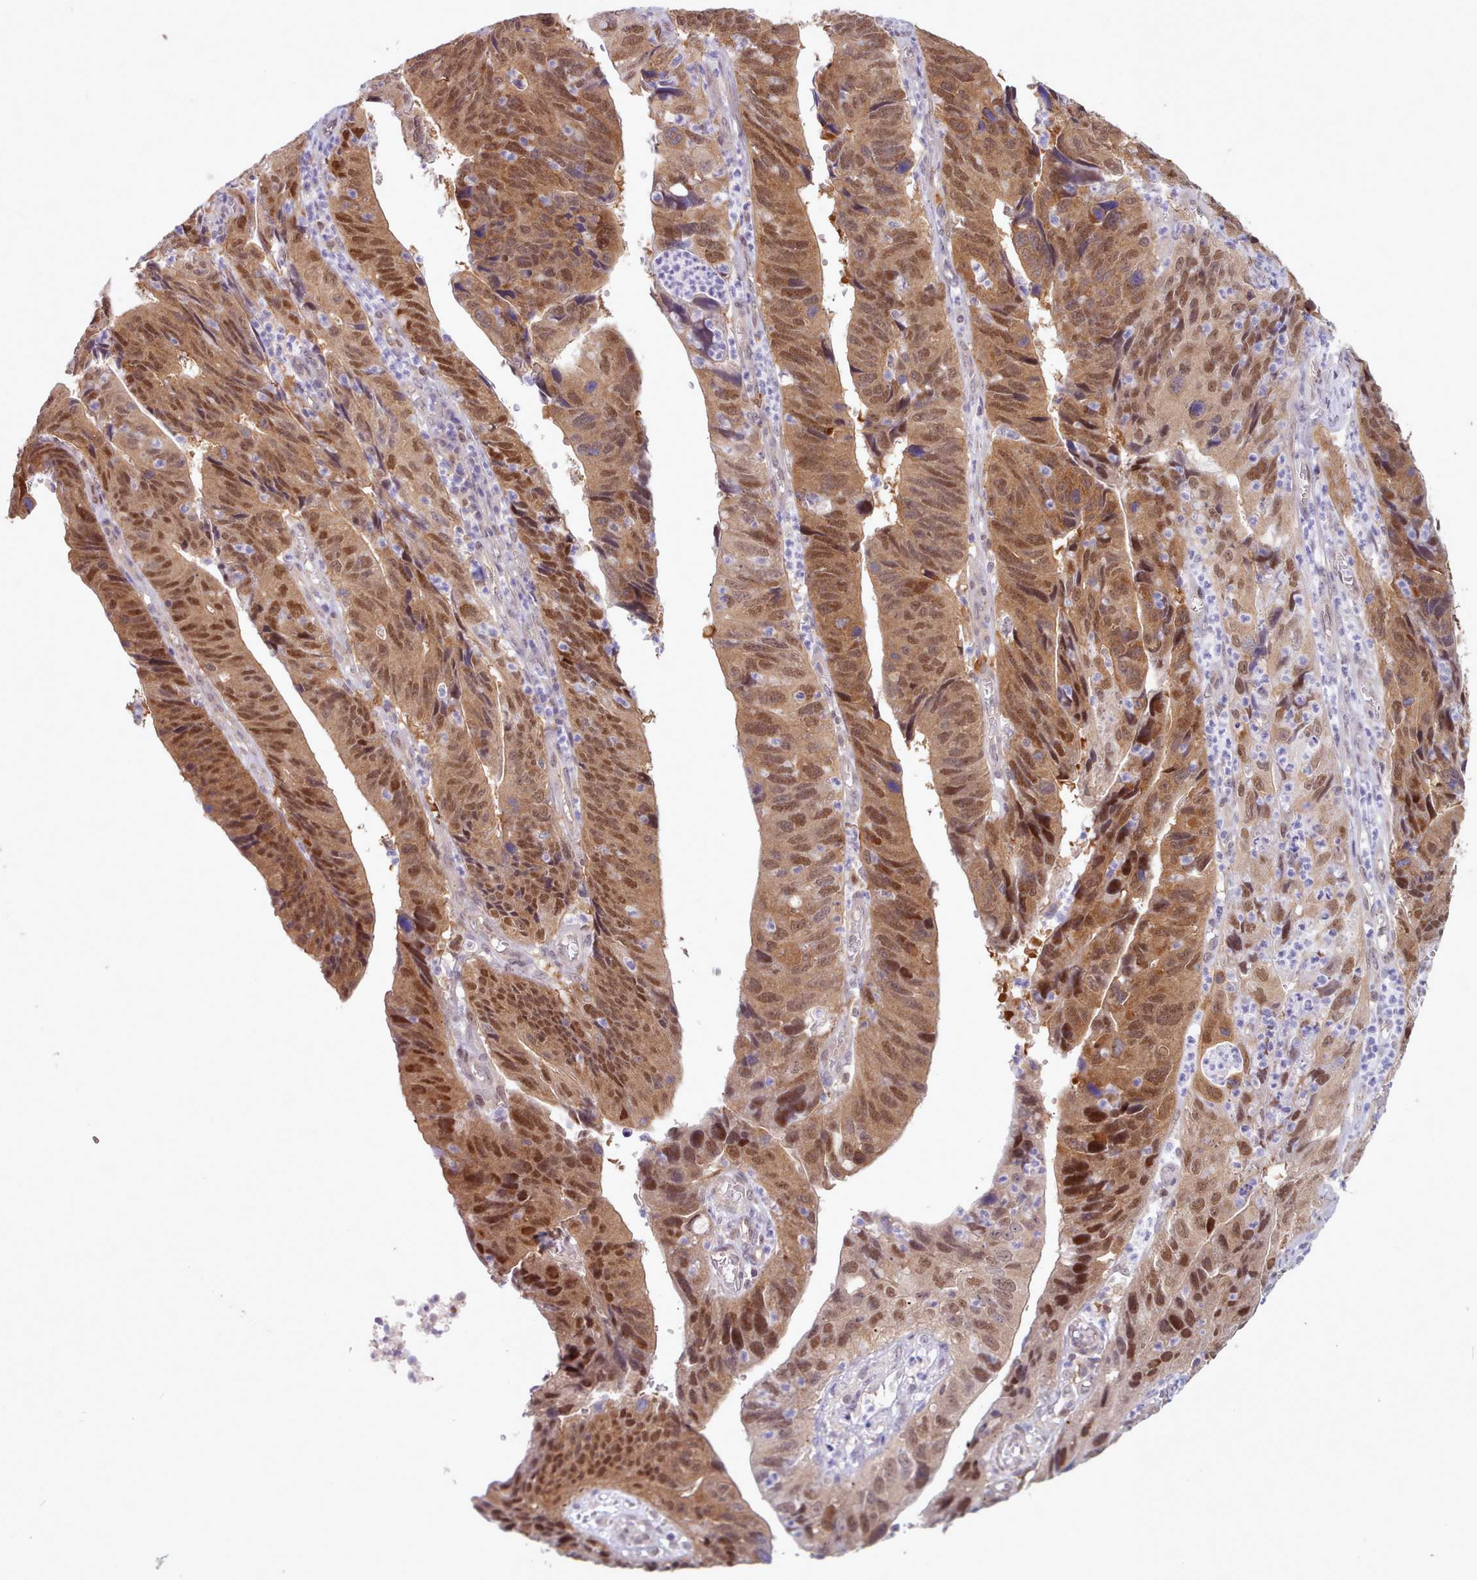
{"staining": {"intensity": "strong", "quantity": ">75%", "location": "cytoplasmic/membranous,nuclear"}, "tissue": "stomach cancer", "cell_type": "Tumor cells", "image_type": "cancer", "snomed": [{"axis": "morphology", "description": "Adenocarcinoma, NOS"}, {"axis": "topography", "description": "Stomach"}], "caption": "Immunohistochemical staining of stomach cancer exhibits high levels of strong cytoplasmic/membranous and nuclear protein expression in approximately >75% of tumor cells.", "gene": "CES3", "patient": {"sex": "male", "age": 59}}